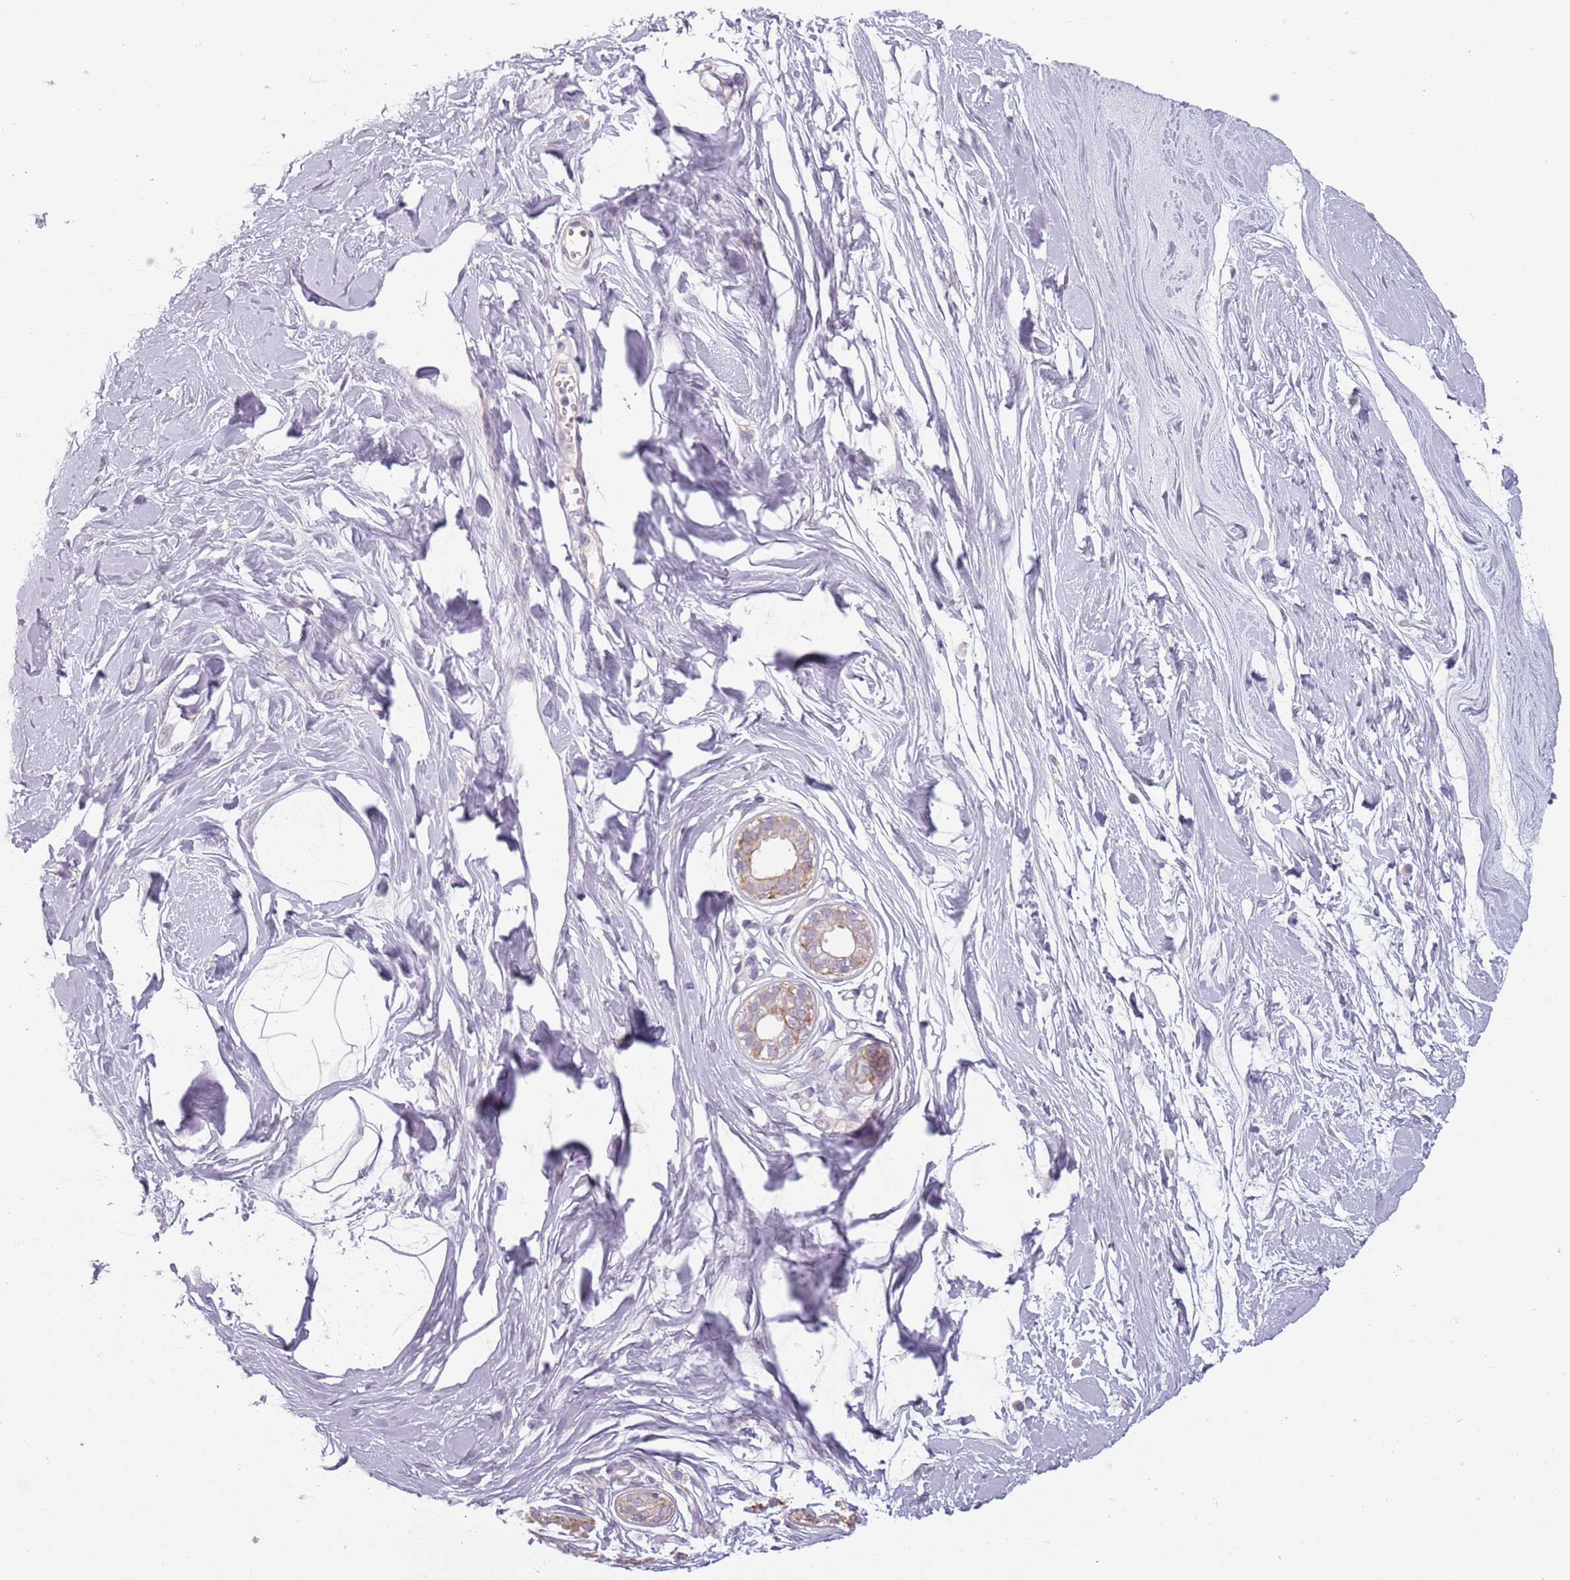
{"staining": {"intensity": "negative", "quantity": "none", "location": "none"}, "tissue": "breast", "cell_type": "Adipocytes", "image_type": "normal", "snomed": [{"axis": "morphology", "description": "Normal tissue, NOS"}, {"axis": "topography", "description": "Breast"}], "caption": "DAB (3,3'-diaminobenzidine) immunohistochemical staining of normal human breast displays no significant staining in adipocytes.", "gene": "TLCD2", "patient": {"sex": "female", "age": 45}}